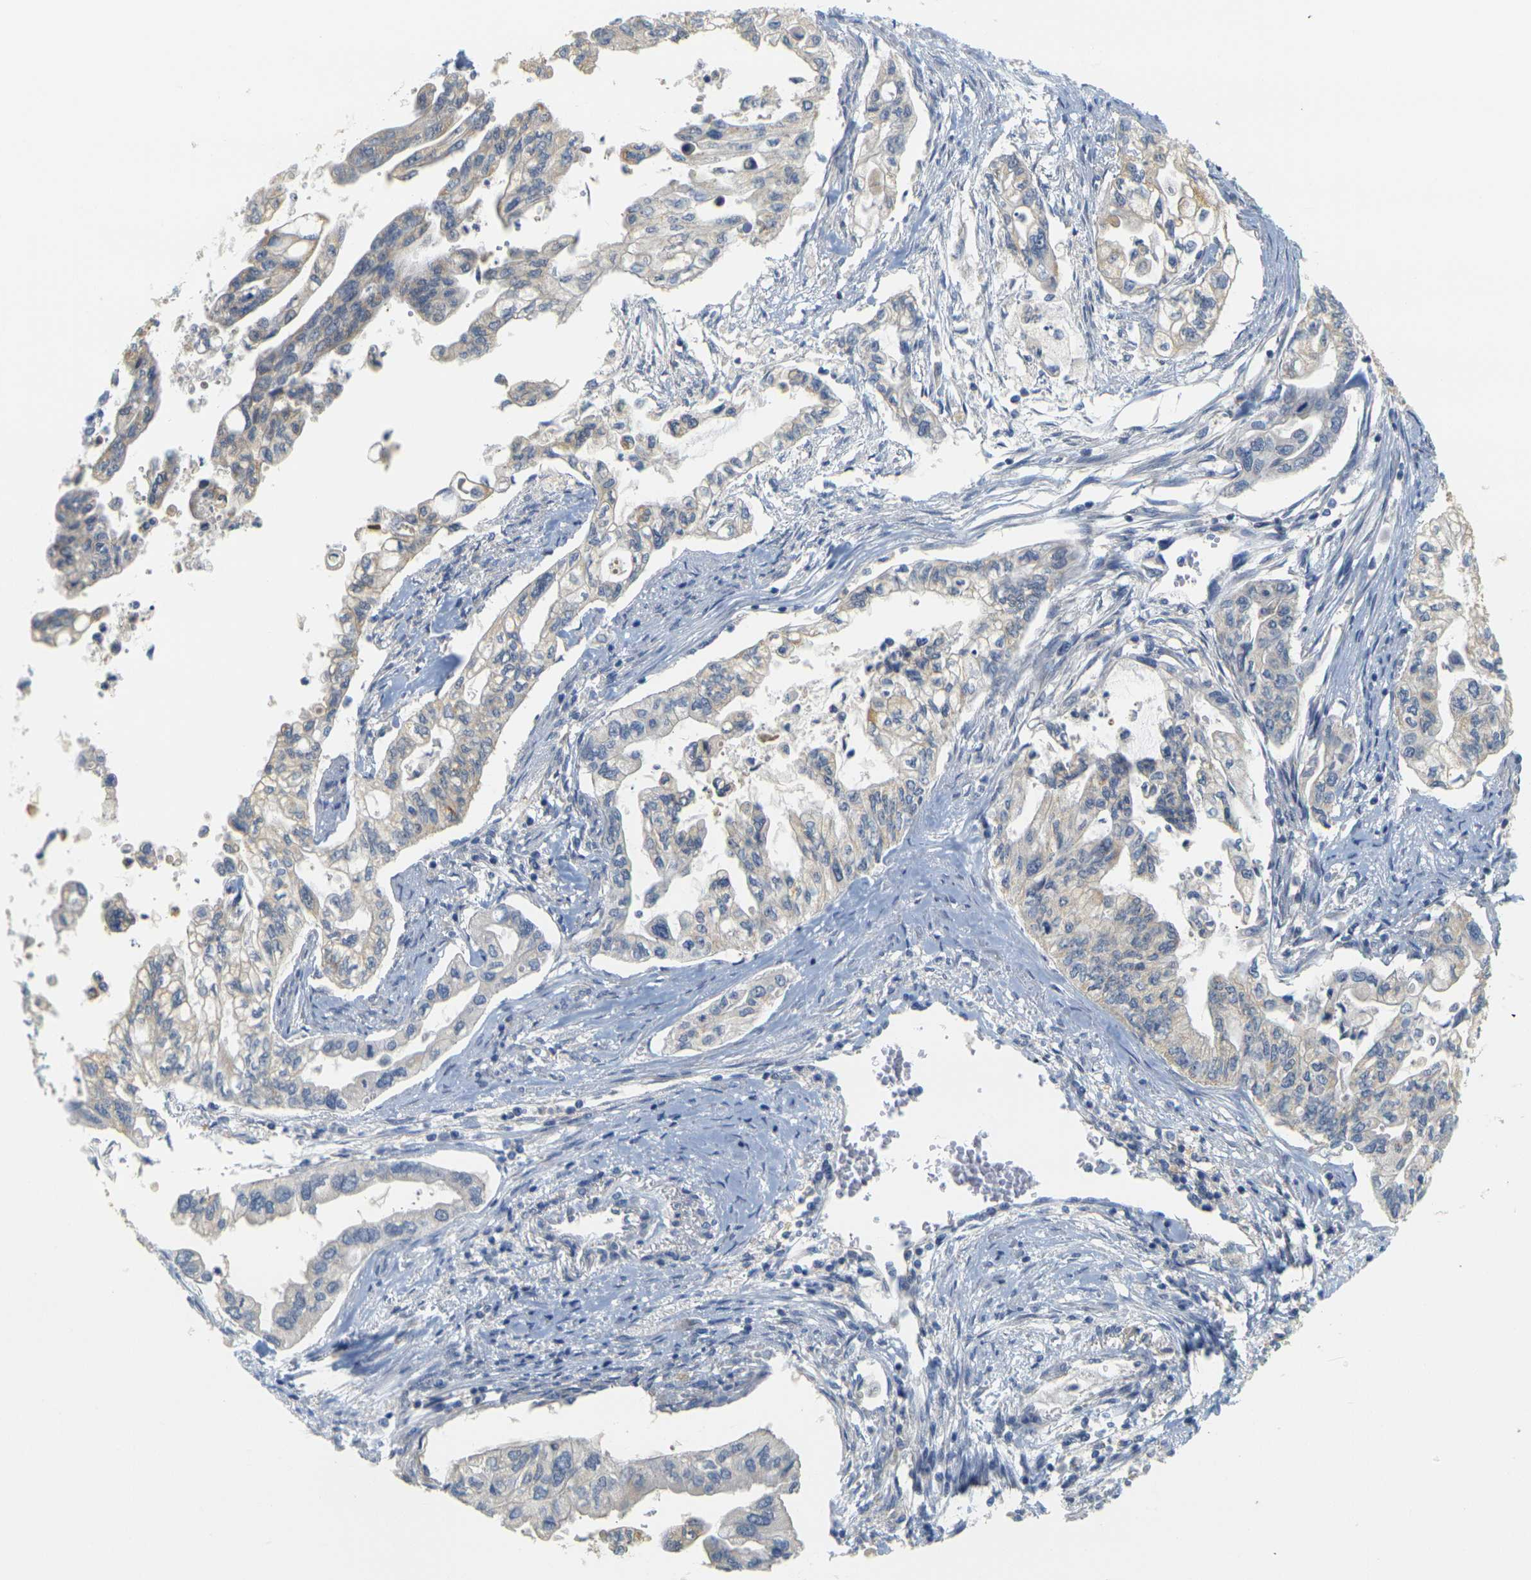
{"staining": {"intensity": "weak", "quantity": "<25%", "location": "cytoplasmic/membranous"}, "tissue": "pancreatic cancer", "cell_type": "Tumor cells", "image_type": "cancer", "snomed": [{"axis": "morphology", "description": "Normal tissue, NOS"}, {"axis": "topography", "description": "Pancreas"}], "caption": "Pancreatic cancer was stained to show a protein in brown. There is no significant staining in tumor cells.", "gene": "GDAP1", "patient": {"sex": "male", "age": 42}}